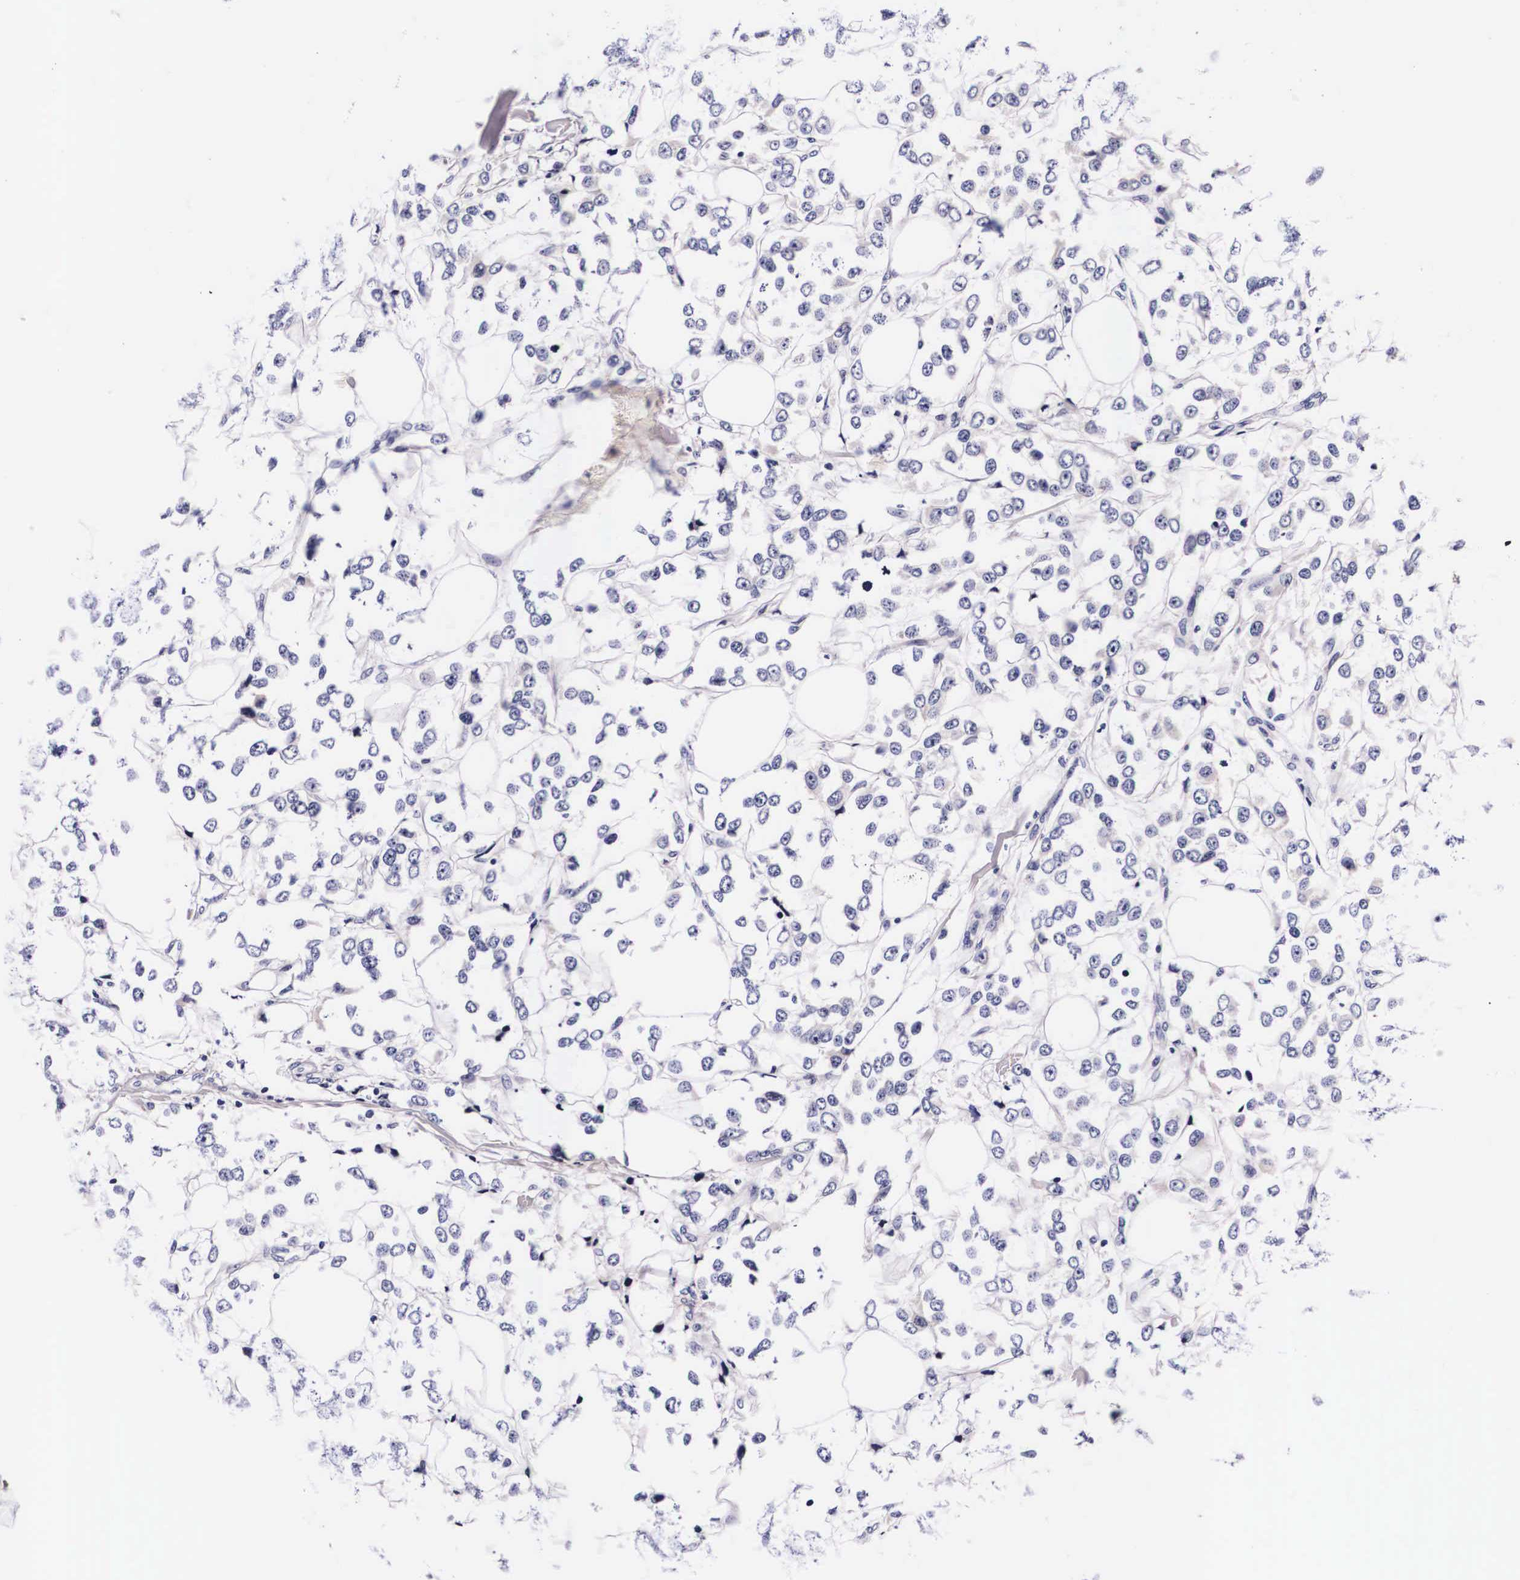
{"staining": {"intensity": "negative", "quantity": "none", "location": "none"}, "tissue": "breast cancer", "cell_type": "Tumor cells", "image_type": "cancer", "snomed": [{"axis": "morphology", "description": "Duct carcinoma"}, {"axis": "topography", "description": "Breast"}], "caption": "Immunohistochemical staining of human breast cancer displays no significant expression in tumor cells.", "gene": "PHETA2", "patient": {"sex": "female", "age": 58}}